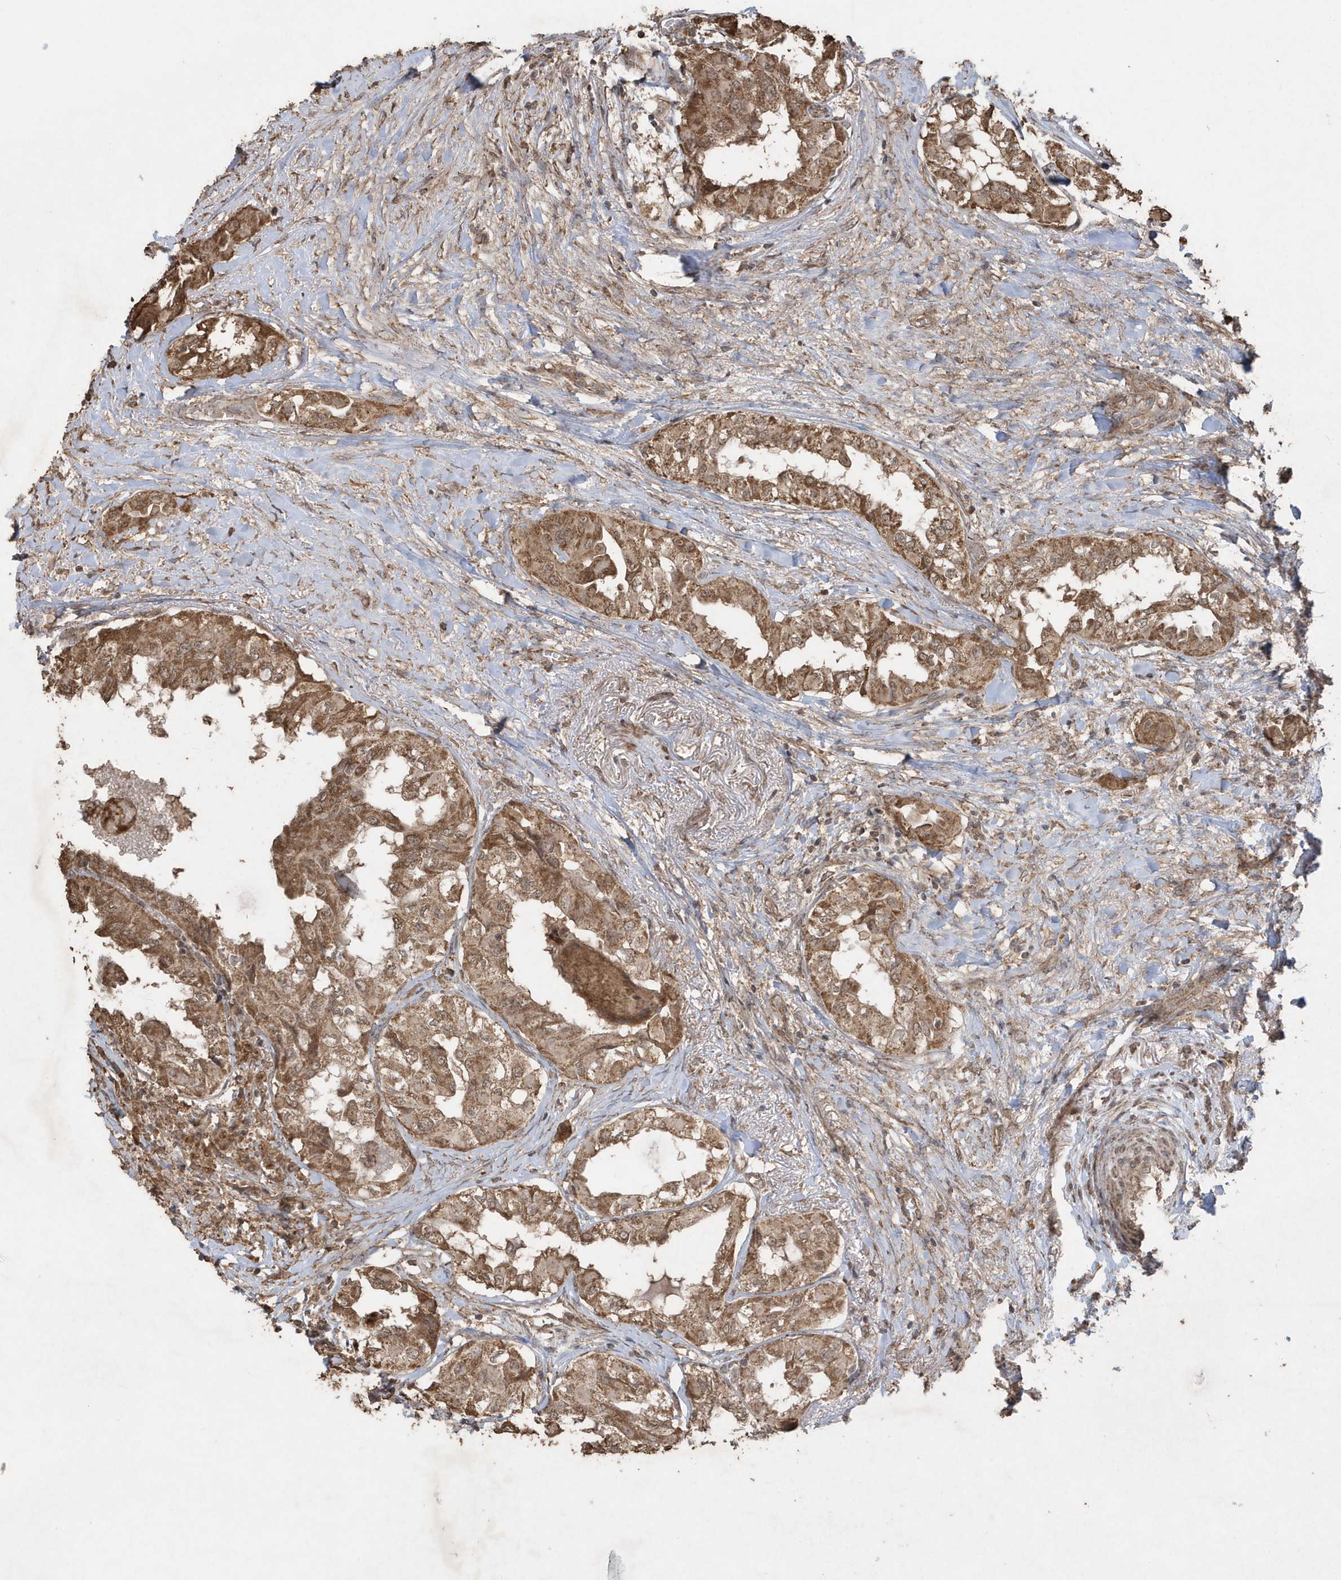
{"staining": {"intensity": "moderate", "quantity": ">75%", "location": "cytoplasmic/membranous,nuclear"}, "tissue": "thyroid cancer", "cell_type": "Tumor cells", "image_type": "cancer", "snomed": [{"axis": "morphology", "description": "Papillary adenocarcinoma, NOS"}, {"axis": "topography", "description": "Thyroid gland"}], "caption": "Immunohistochemistry (IHC) staining of thyroid cancer, which reveals medium levels of moderate cytoplasmic/membranous and nuclear positivity in approximately >75% of tumor cells indicating moderate cytoplasmic/membranous and nuclear protein expression. The staining was performed using DAB (brown) for protein detection and nuclei were counterstained in hematoxylin (blue).", "gene": "PAXBP1", "patient": {"sex": "female", "age": 59}}